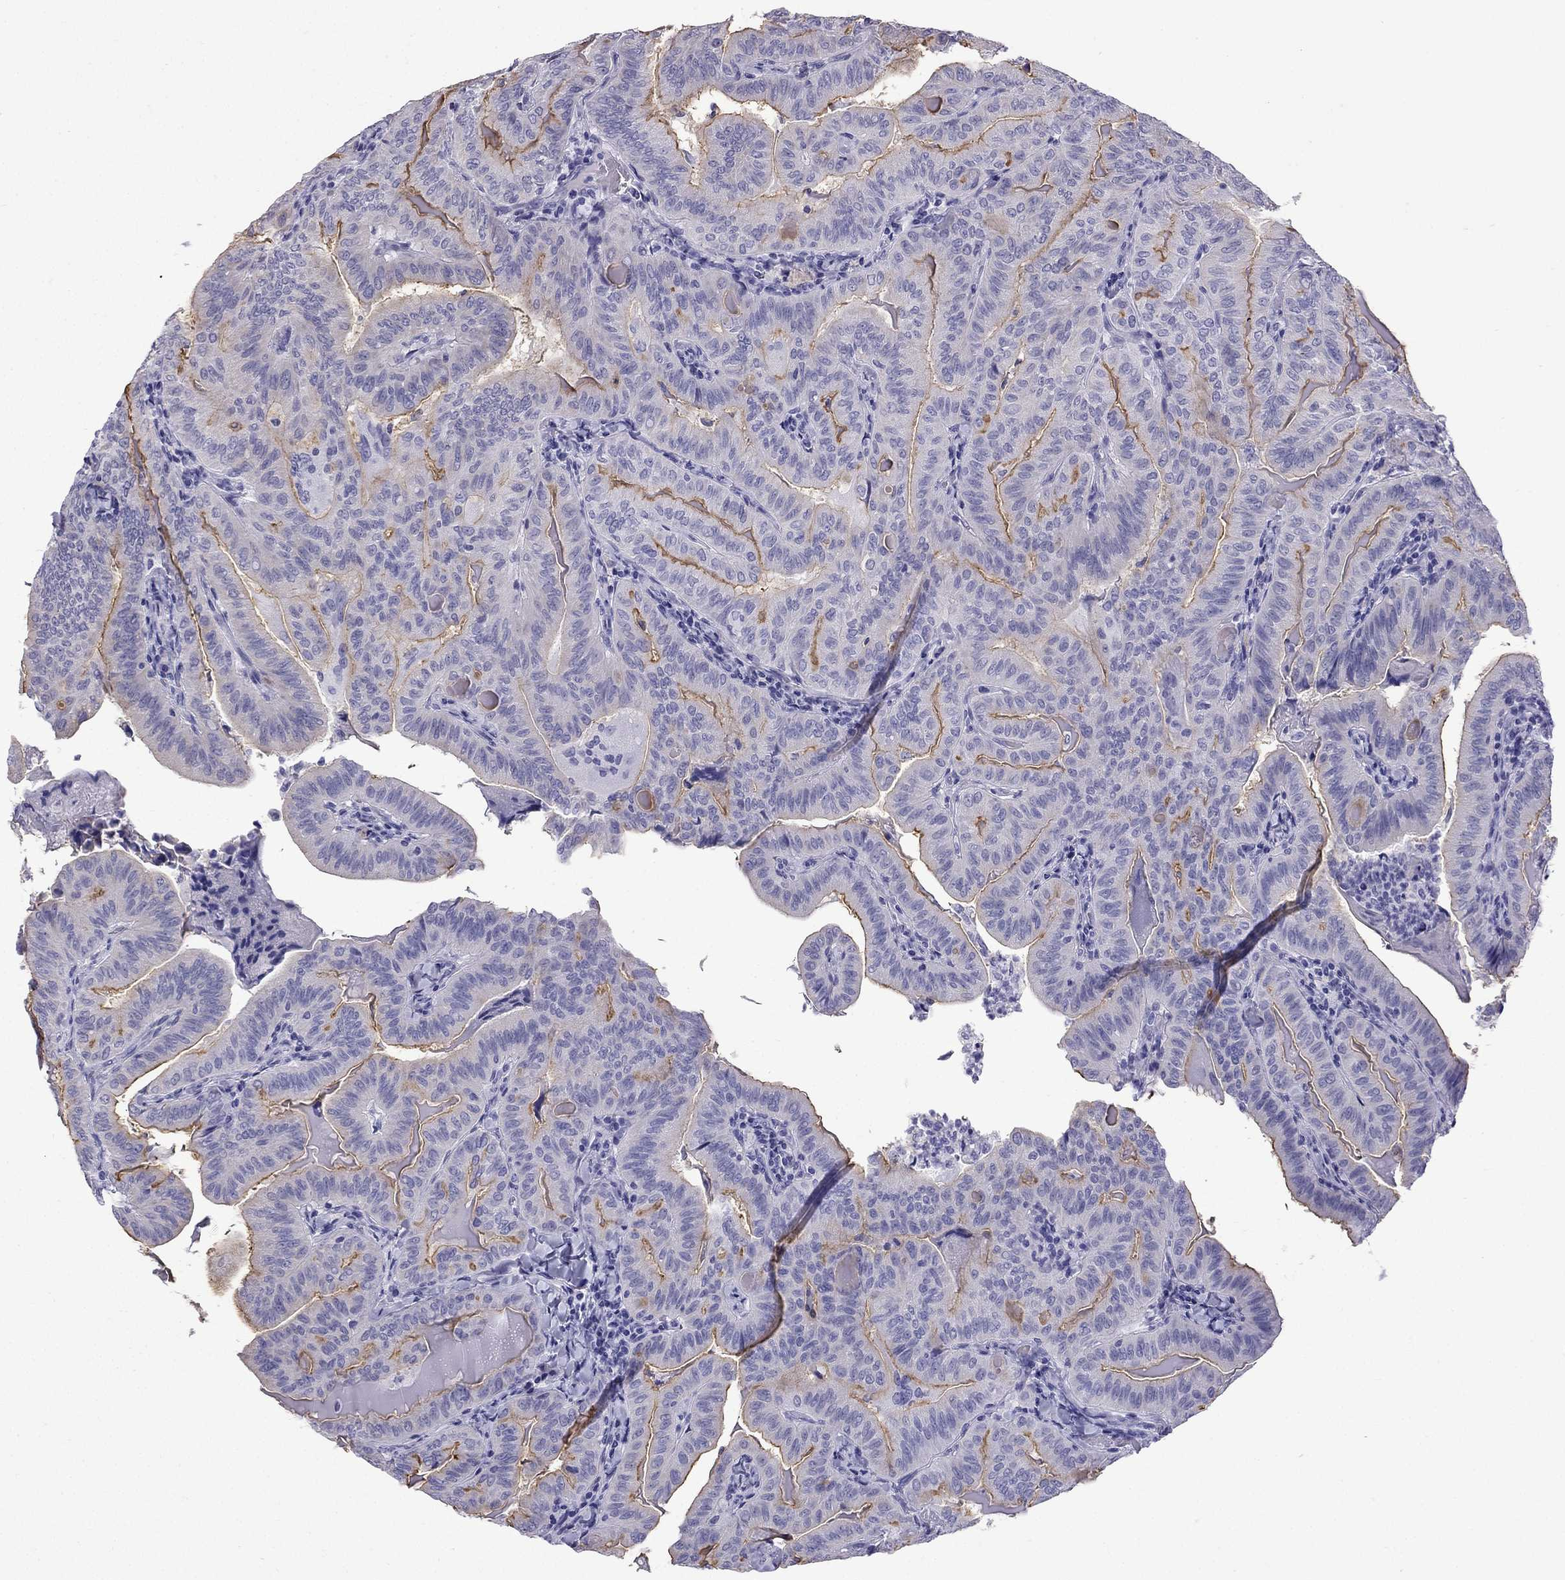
{"staining": {"intensity": "moderate", "quantity": "<25%", "location": "cytoplasmic/membranous"}, "tissue": "thyroid cancer", "cell_type": "Tumor cells", "image_type": "cancer", "snomed": [{"axis": "morphology", "description": "Papillary adenocarcinoma, NOS"}, {"axis": "topography", "description": "Thyroid gland"}], "caption": "Thyroid papillary adenocarcinoma stained for a protein displays moderate cytoplasmic/membranous positivity in tumor cells. The staining was performed using DAB to visualize the protein expression in brown, while the nuclei were stained in blue with hematoxylin (Magnification: 20x).", "gene": "GJA8", "patient": {"sex": "female", "age": 68}}